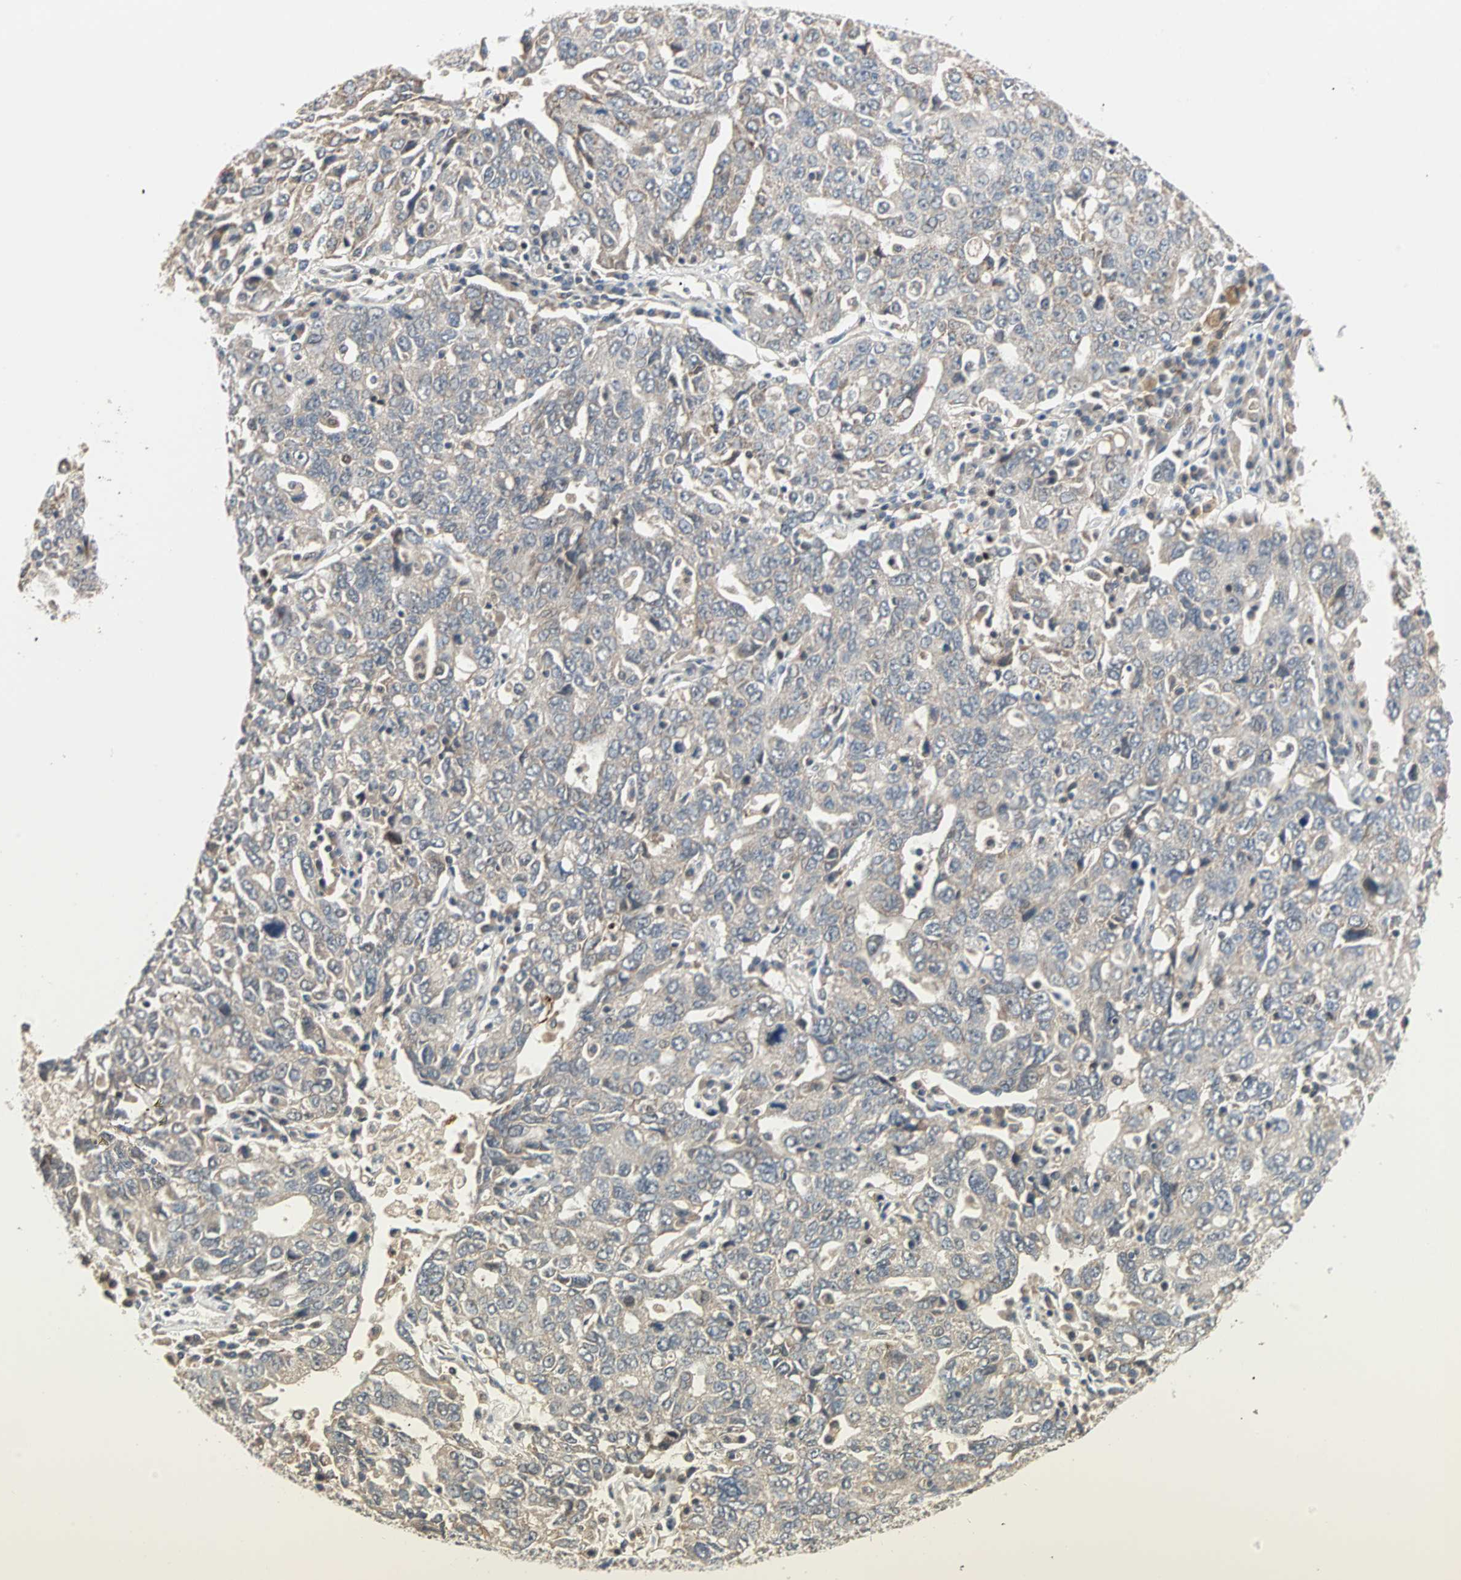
{"staining": {"intensity": "weak", "quantity": ">75%", "location": "cytoplasmic/membranous"}, "tissue": "ovarian cancer", "cell_type": "Tumor cells", "image_type": "cancer", "snomed": [{"axis": "morphology", "description": "Carcinoma, endometroid"}, {"axis": "topography", "description": "Ovary"}], "caption": "Protein analysis of ovarian endometroid carcinoma tissue exhibits weak cytoplasmic/membranous positivity in approximately >75% of tumor cells.", "gene": "PROS1", "patient": {"sex": "female", "age": 62}}